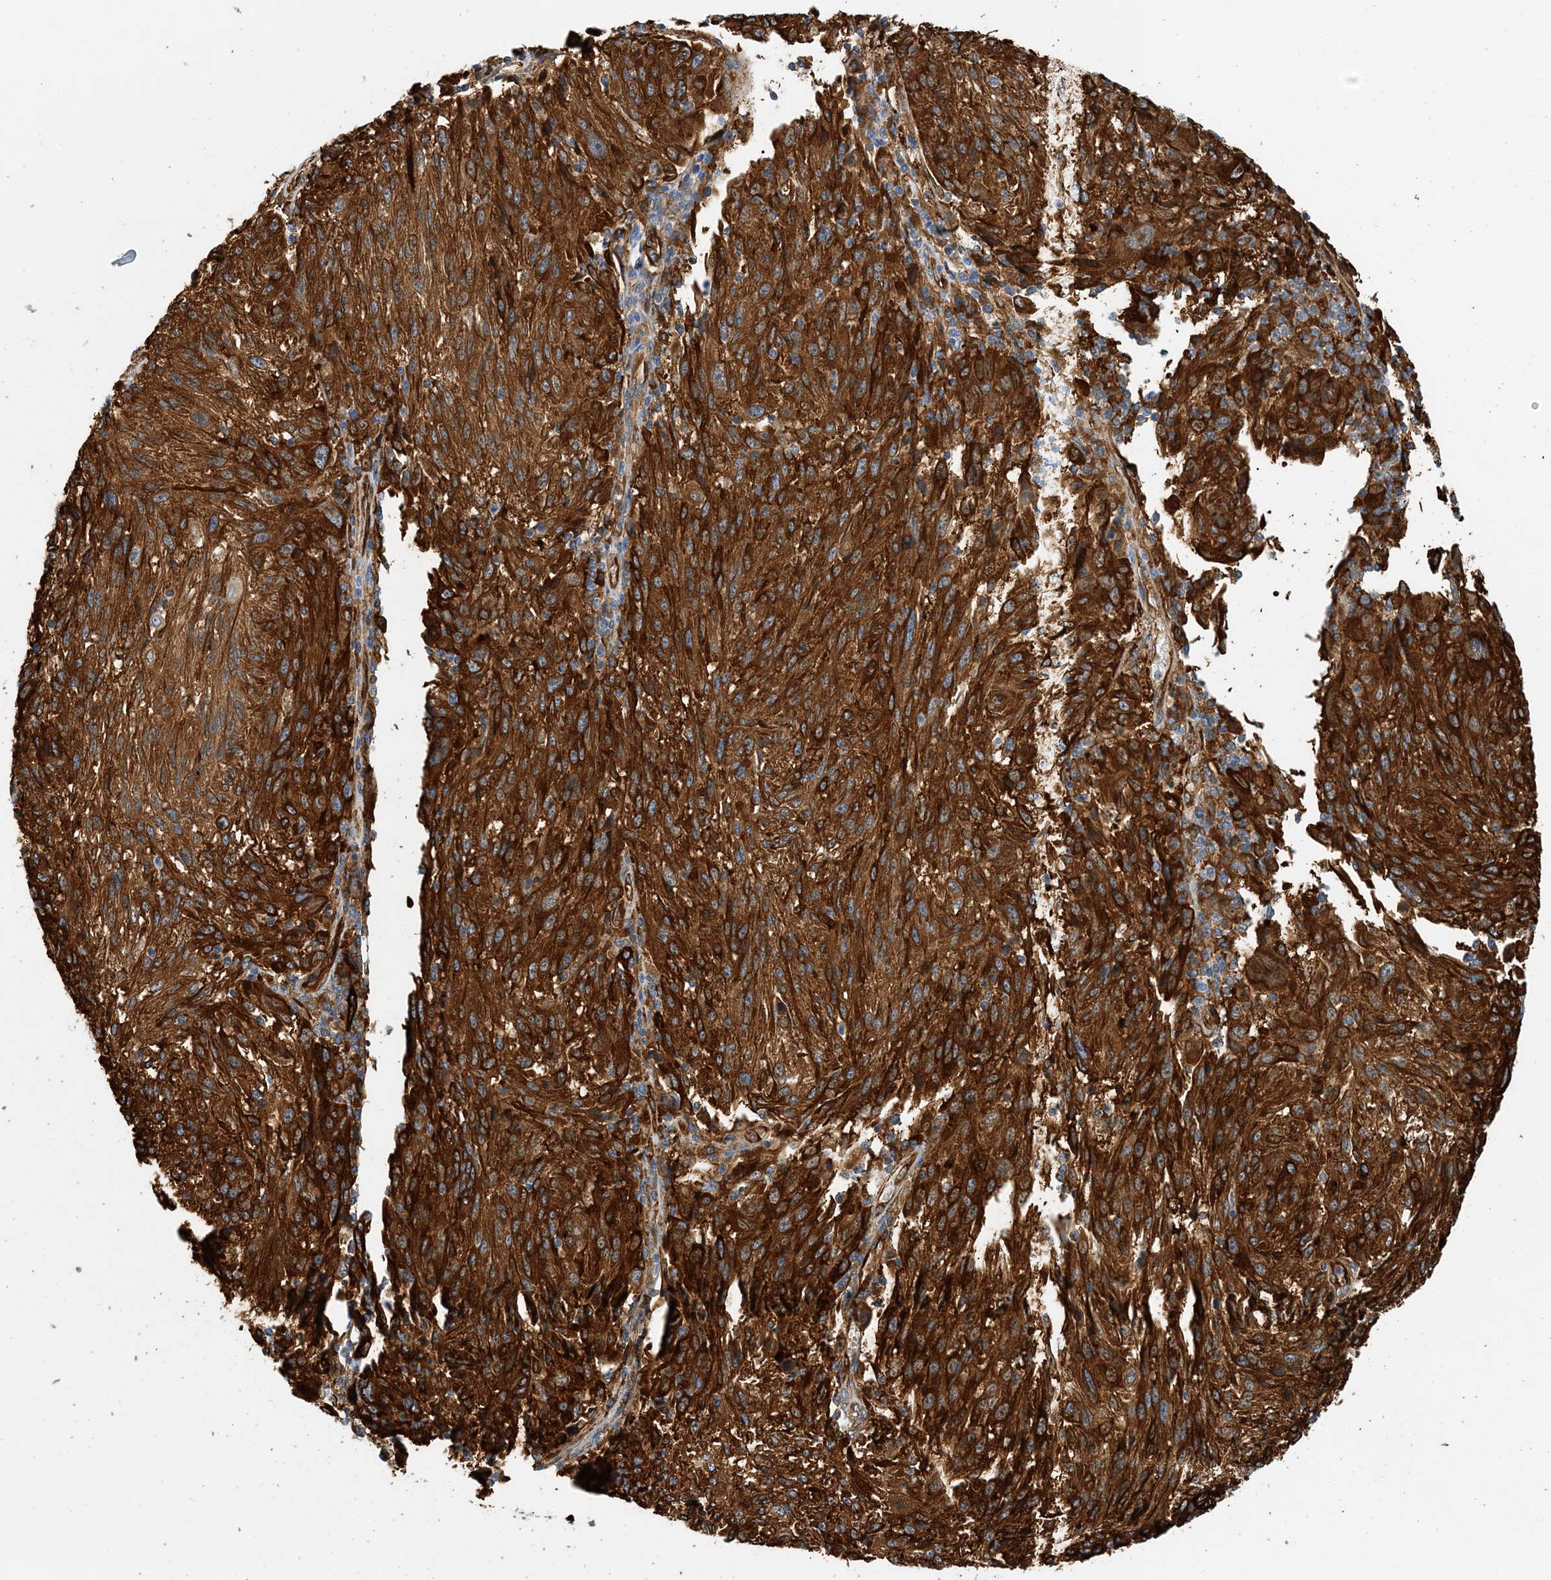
{"staining": {"intensity": "strong", "quantity": ">75%", "location": "cytoplasmic/membranous"}, "tissue": "melanoma", "cell_type": "Tumor cells", "image_type": "cancer", "snomed": [{"axis": "morphology", "description": "Malignant melanoma, NOS"}, {"axis": "topography", "description": "Skin"}], "caption": "A high-resolution histopathology image shows immunohistochemistry staining of melanoma, which demonstrates strong cytoplasmic/membranous staining in approximately >75% of tumor cells.", "gene": "PCDHA2", "patient": {"sex": "male", "age": 53}}